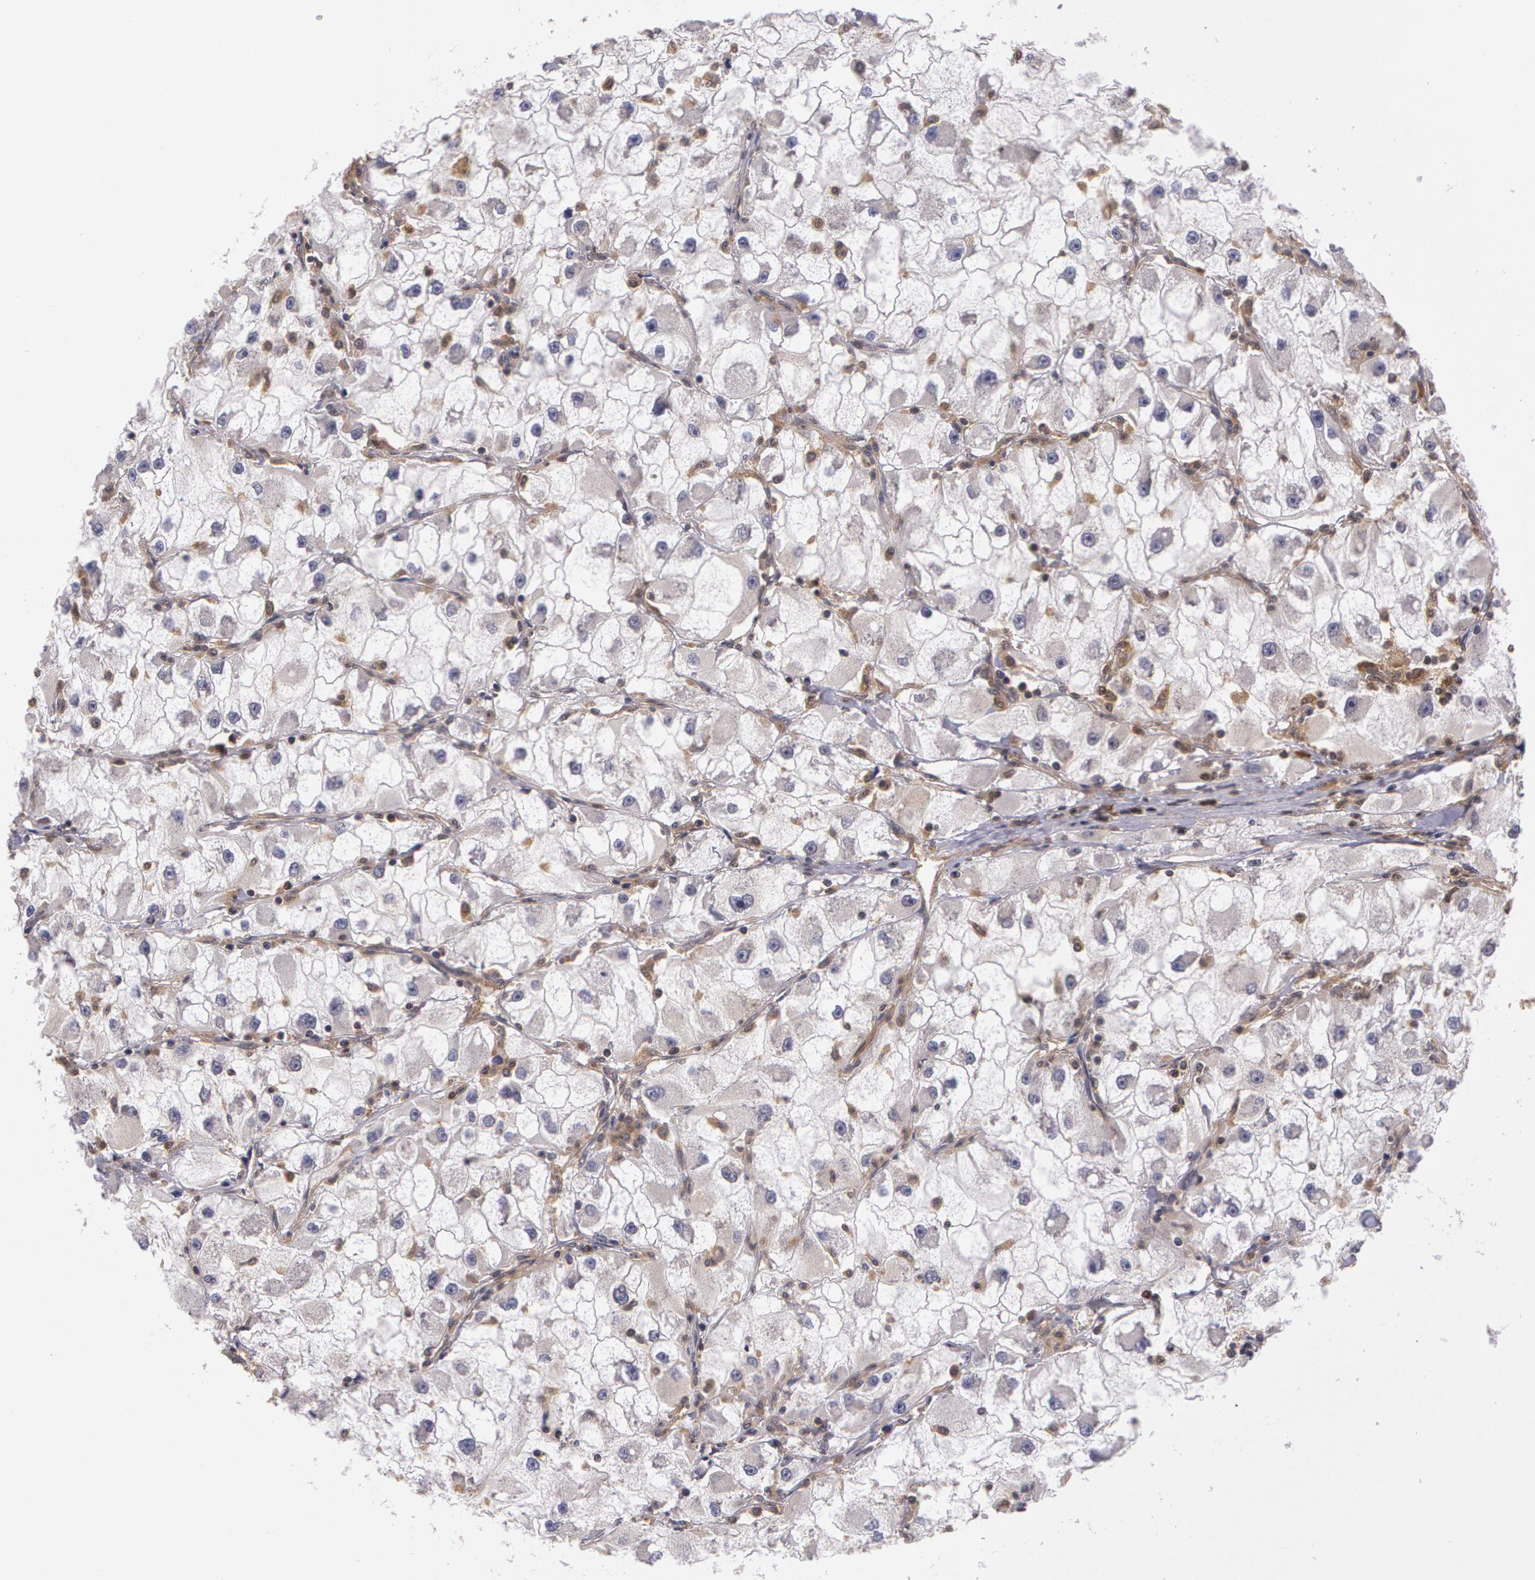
{"staining": {"intensity": "negative", "quantity": "none", "location": "none"}, "tissue": "renal cancer", "cell_type": "Tumor cells", "image_type": "cancer", "snomed": [{"axis": "morphology", "description": "Adenocarcinoma, NOS"}, {"axis": "topography", "description": "Kidney"}], "caption": "The image shows no staining of tumor cells in renal cancer.", "gene": "AHSA1", "patient": {"sex": "female", "age": 73}}